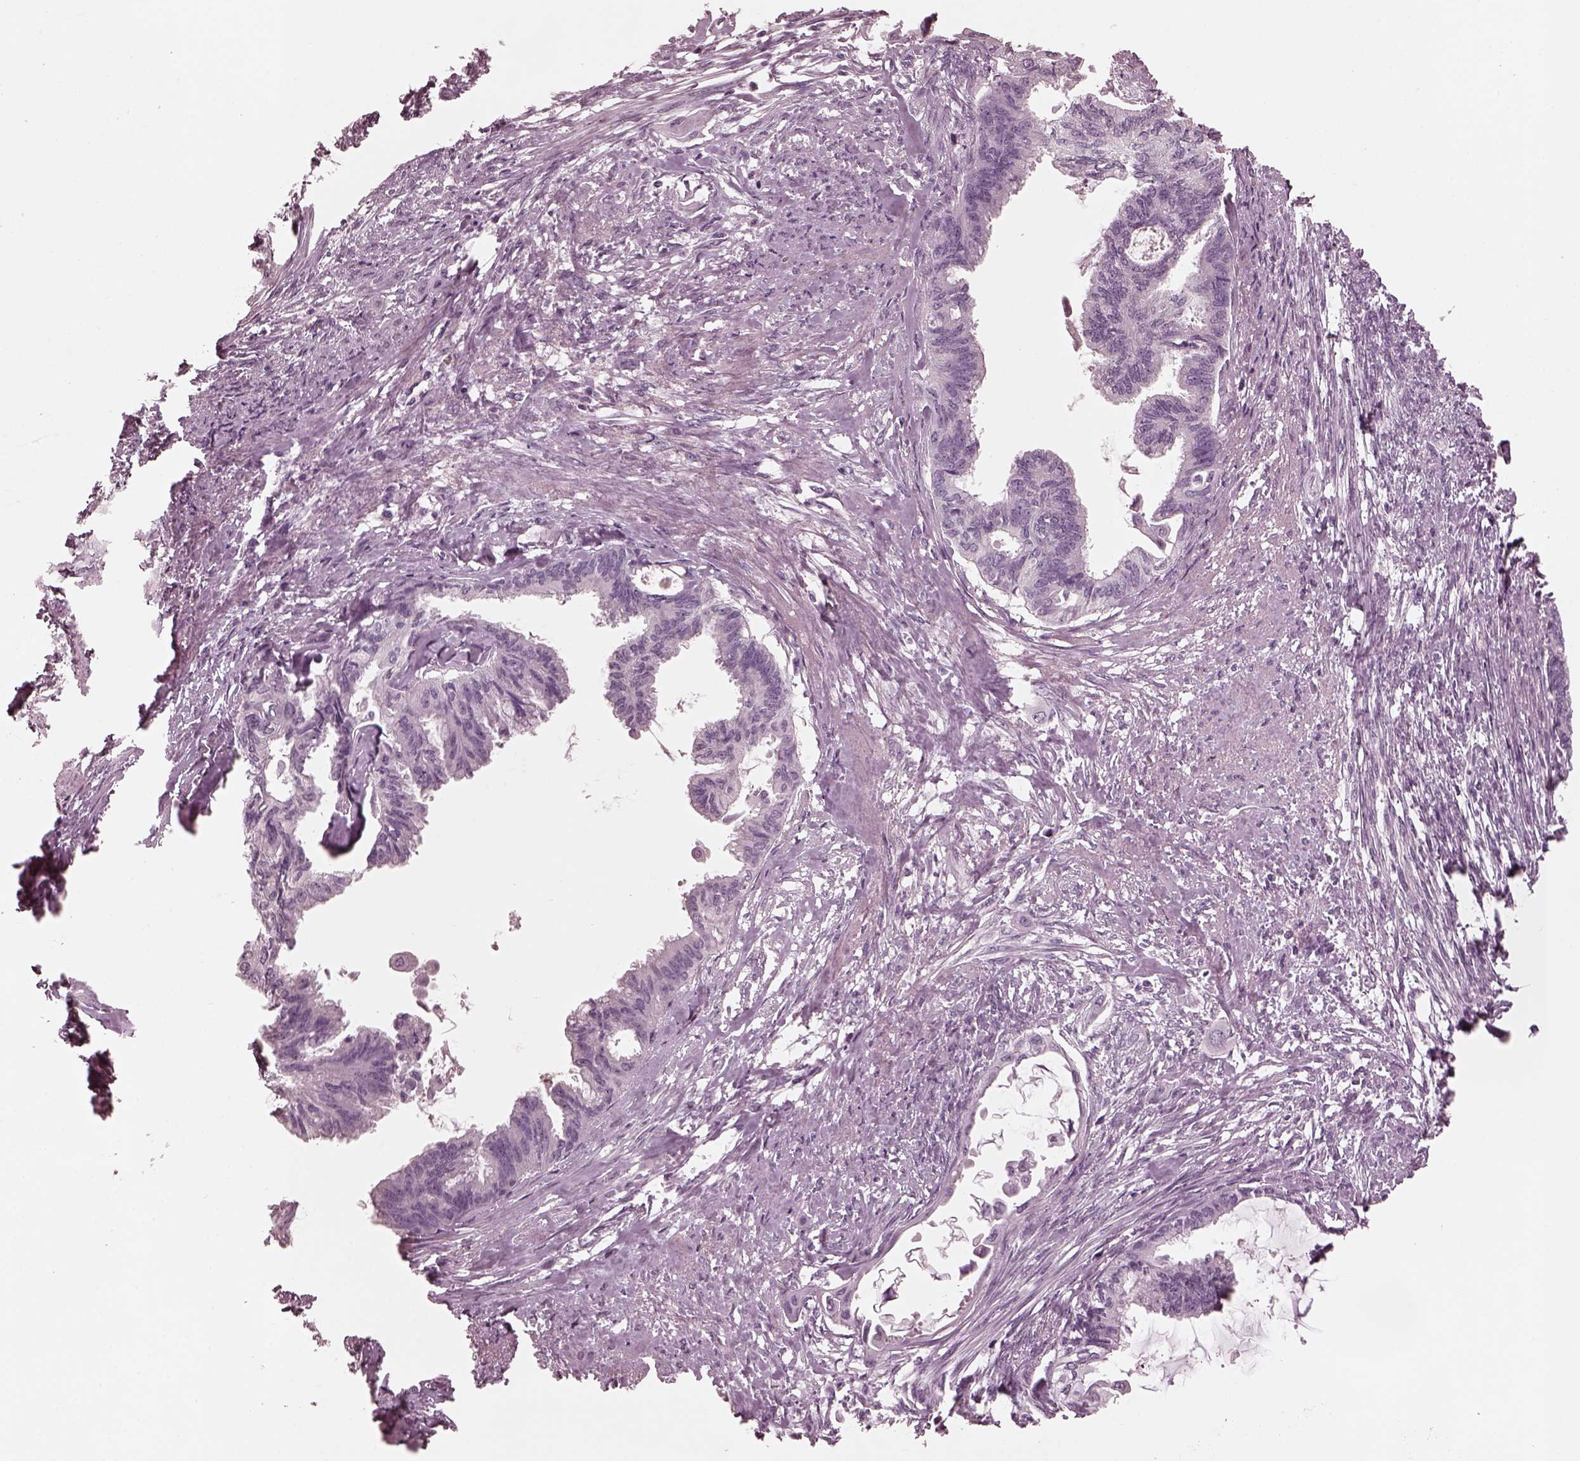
{"staining": {"intensity": "negative", "quantity": "none", "location": "none"}, "tissue": "endometrial cancer", "cell_type": "Tumor cells", "image_type": "cancer", "snomed": [{"axis": "morphology", "description": "Adenocarcinoma, NOS"}, {"axis": "topography", "description": "Endometrium"}], "caption": "Tumor cells are negative for brown protein staining in endometrial adenocarcinoma.", "gene": "CGA", "patient": {"sex": "female", "age": 86}}